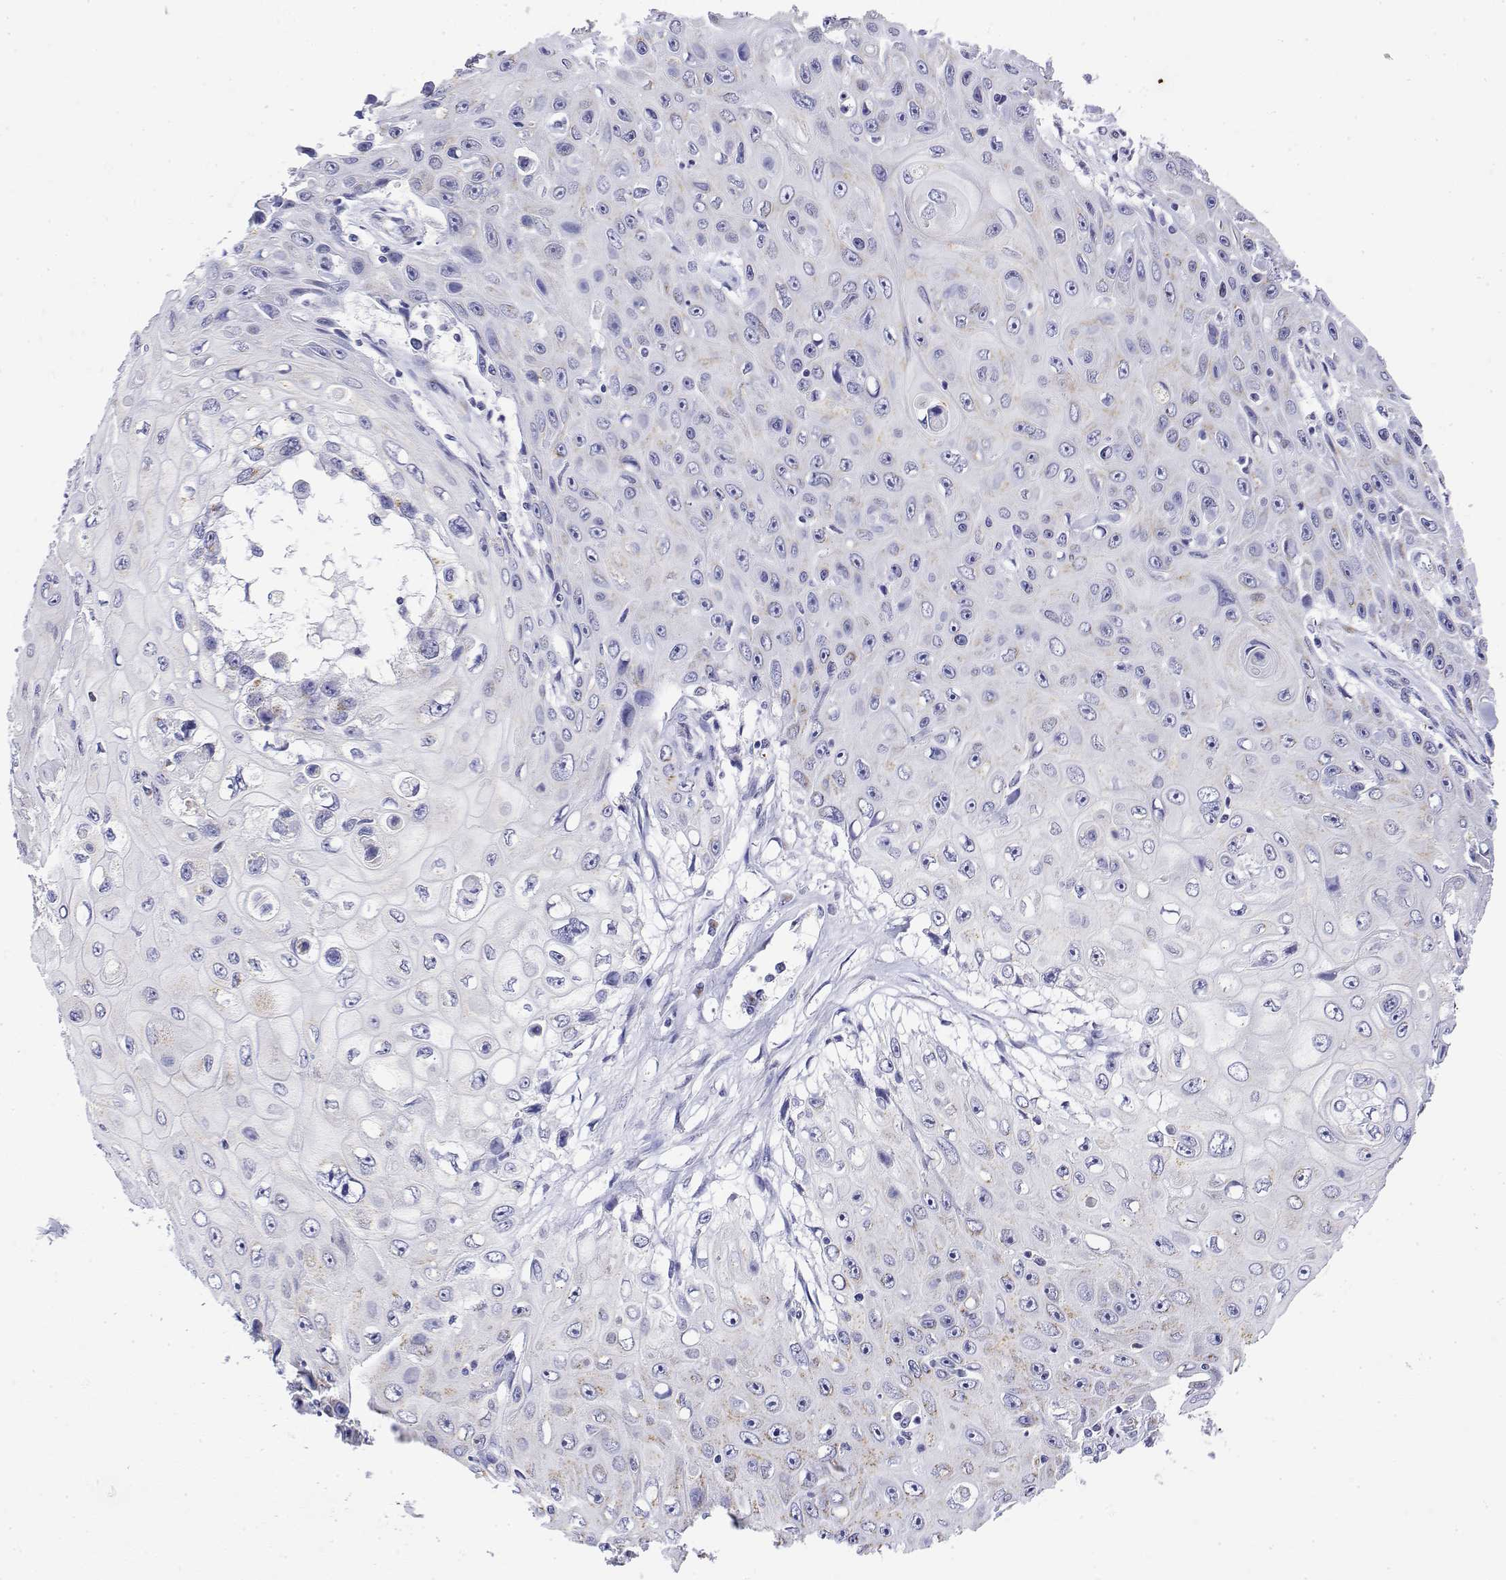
{"staining": {"intensity": "negative", "quantity": "none", "location": "none"}, "tissue": "skin cancer", "cell_type": "Tumor cells", "image_type": "cancer", "snomed": [{"axis": "morphology", "description": "Squamous cell carcinoma, NOS"}, {"axis": "topography", "description": "Skin"}], "caption": "Skin squamous cell carcinoma stained for a protein using immunohistochemistry demonstrates no staining tumor cells.", "gene": "YIPF3", "patient": {"sex": "male", "age": 82}}